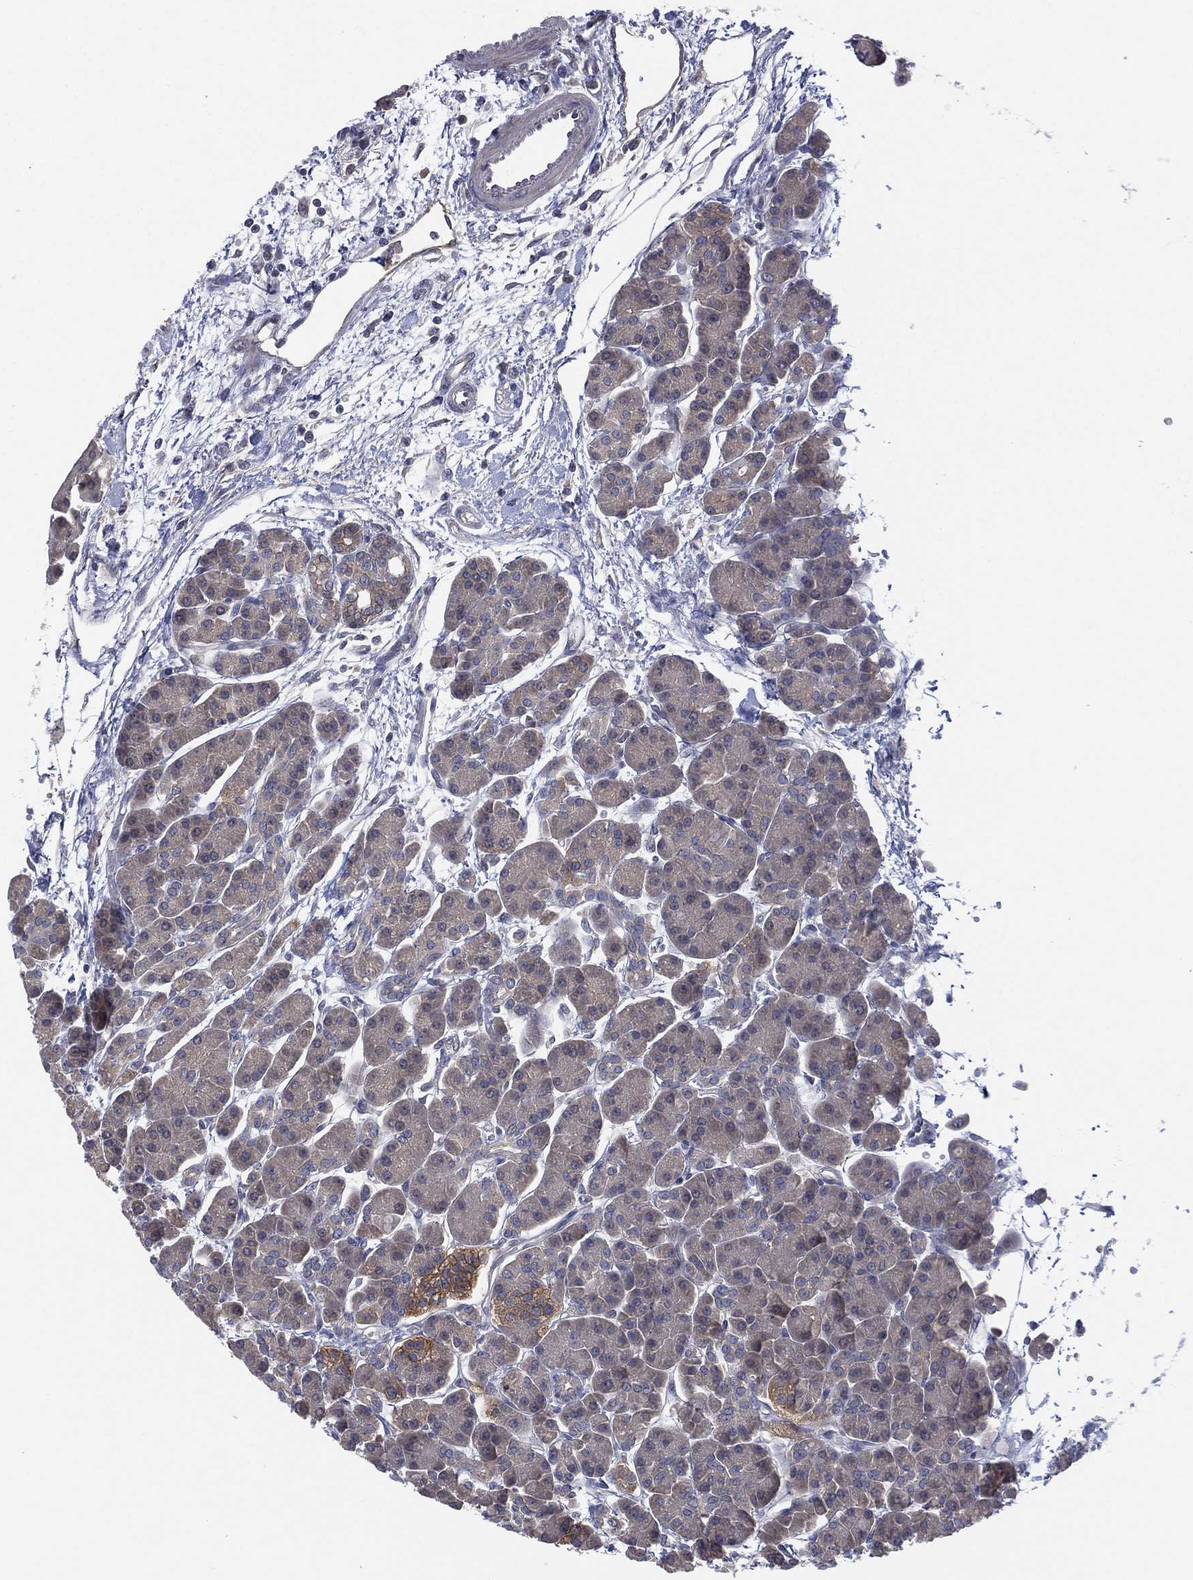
{"staining": {"intensity": "negative", "quantity": "none", "location": "none"}, "tissue": "pancreas", "cell_type": "Exocrine glandular cells", "image_type": "normal", "snomed": [{"axis": "morphology", "description": "Normal tissue, NOS"}, {"axis": "topography", "description": "Pancreas"}], "caption": "The image demonstrates no staining of exocrine glandular cells in benign pancreas.", "gene": "MPP7", "patient": {"sex": "female", "age": 63}}